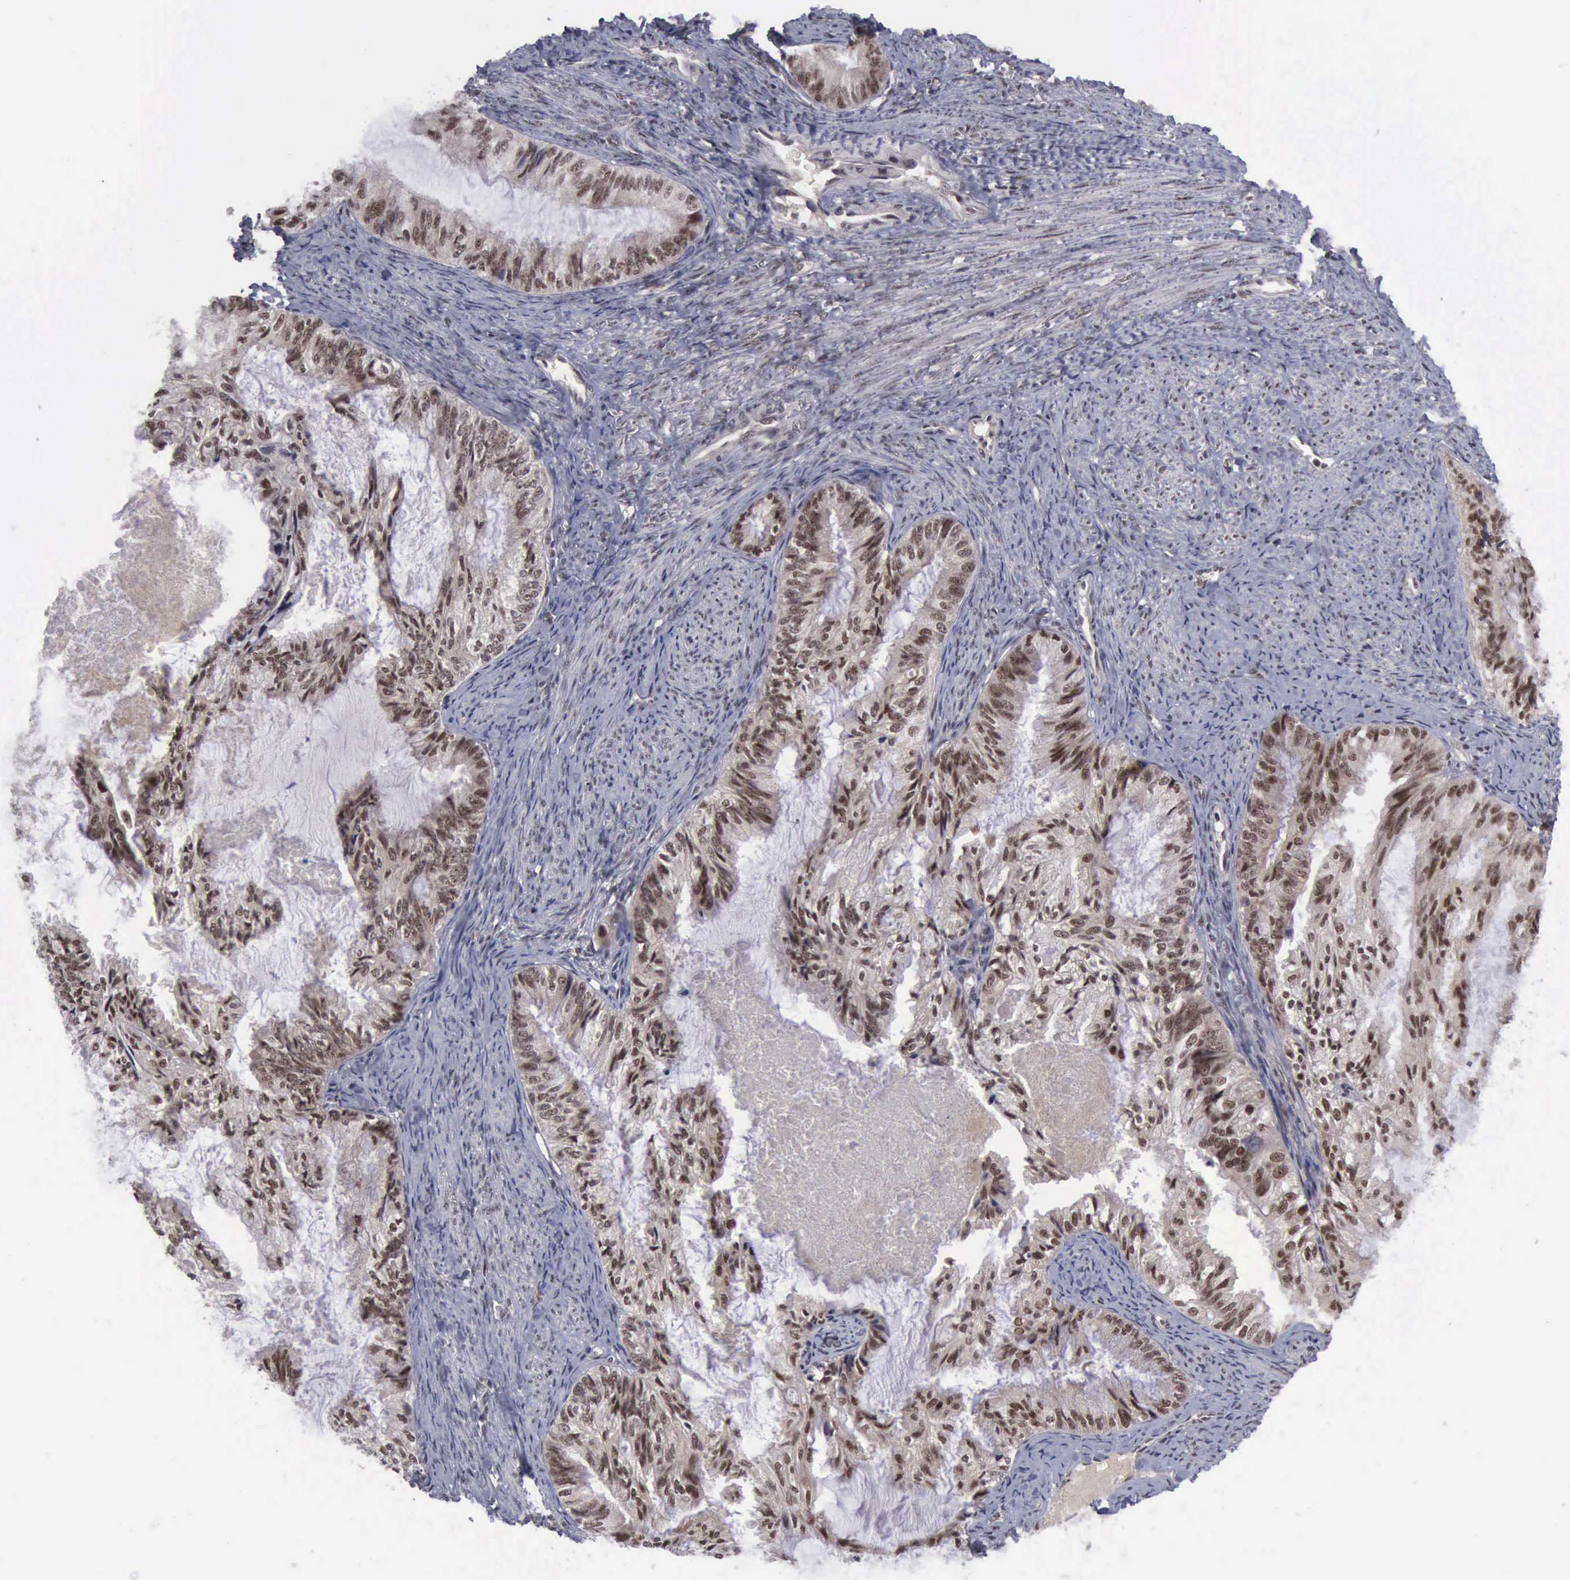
{"staining": {"intensity": "strong", "quantity": ">75%", "location": "cytoplasmic/membranous,nuclear"}, "tissue": "endometrial cancer", "cell_type": "Tumor cells", "image_type": "cancer", "snomed": [{"axis": "morphology", "description": "Adenocarcinoma, NOS"}, {"axis": "topography", "description": "Endometrium"}], "caption": "IHC (DAB) staining of endometrial cancer shows strong cytoplasmic/membranous and nuclear protein expression in approximately >75% of tumor cells. (IHC, brightfield microscopy, high magnification).", "gene": "ATM", "patient": {"sex": "female", "age": 86}}